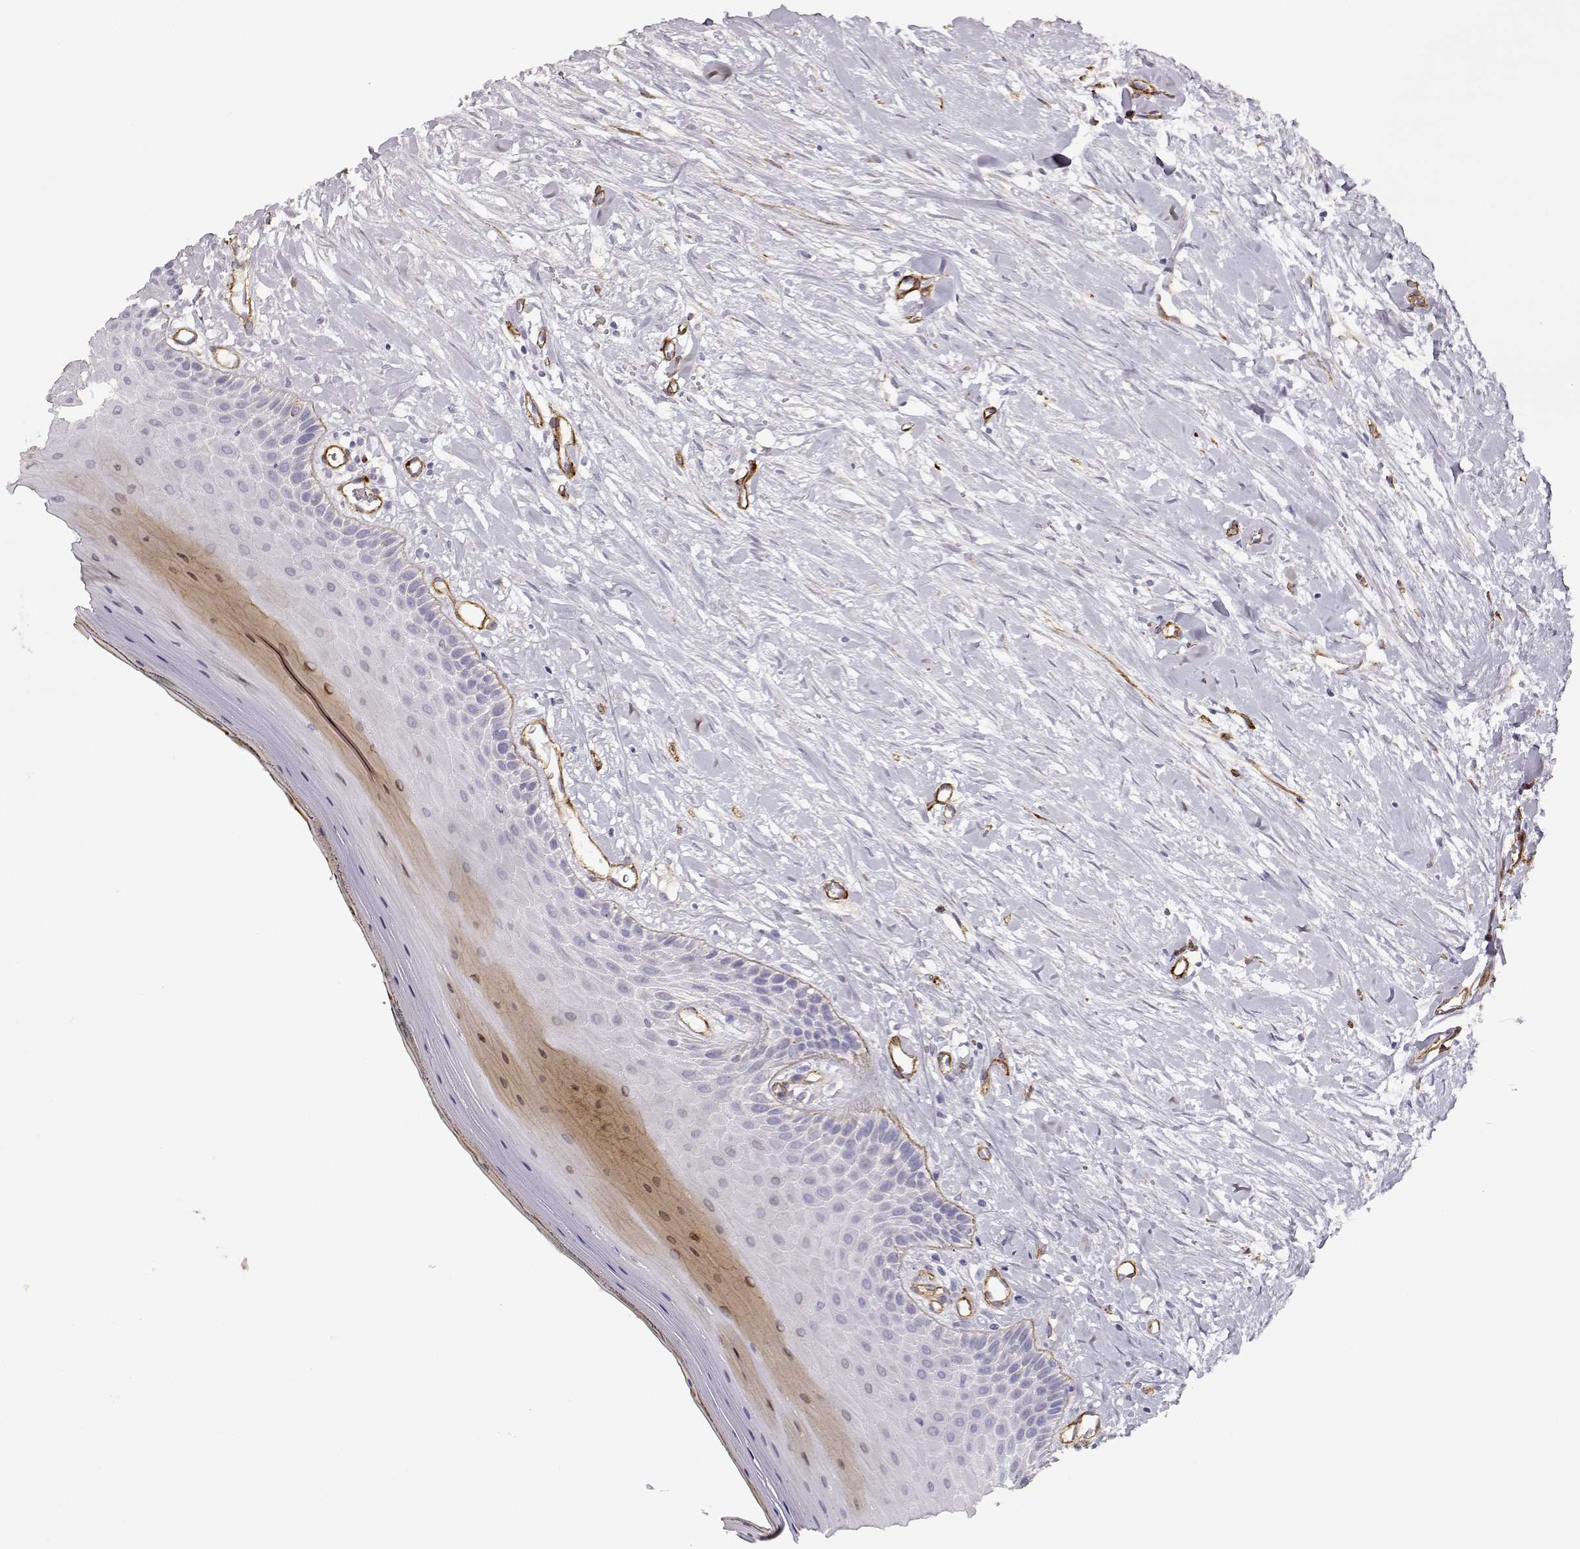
{"staining": {"intensity": "negative", "quantity": "none", "location": "none"}, "tissue": "oral mucosa", "cell_type": "Squamous epithelial cells", "image_type": "normal", "snomed": [{"axis": "morphology", "description": "Normal tissue, NOS"}, {"axis": "topography", "description": "Oral tissue"}], "caption": "This is a image of immunohistochemistry (IHC) staining of benign oral mucosa, which shows no staining in squamous epithelial cells. (DAB (3,3'-diaminobenzidine) immunohistochemistry (IHC), high magnification).", "gene": "LAMC1", "patient": {"sex": "female", "age": 43}}